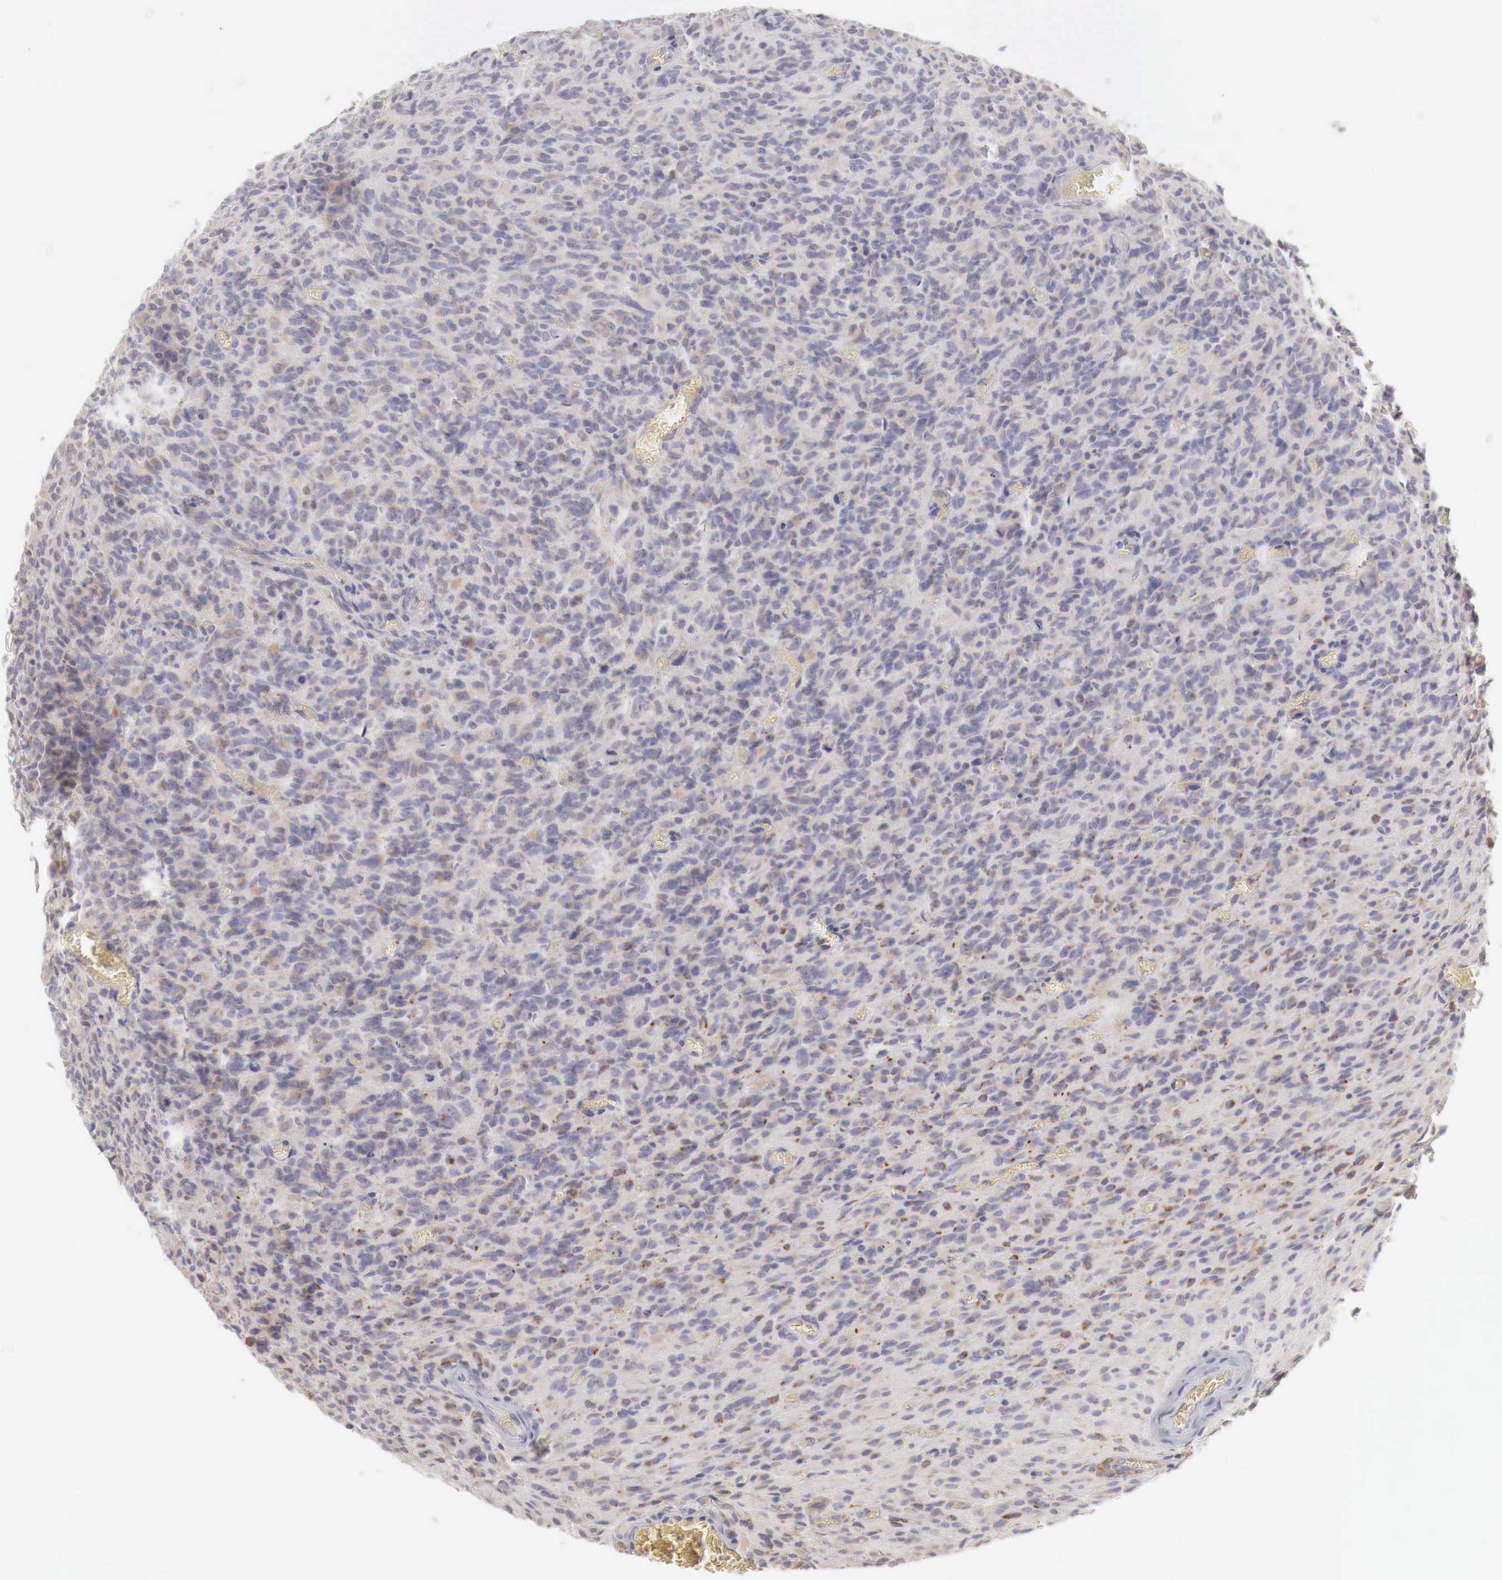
{"staining": {"intensity": "weak", "quantity": "25%-75%", "location": "cytoplasmic/membranous"}, "tissue": "glioma", "cell_type": "Tumor cells", "image_type": "cancer", "snomed": [{"axis": "morphology", "description": "Glioma, malignant, High grade"}, {"axis": "topography", "description": "Brain"}], "caption": "Weak cytoplasmic/membranous staining is appreciated in about 25%-75% of tumor cells in malignant glioma (high-grade).", "gene": "NSDHL", "patient": {"sex": "male", "age": 56}}